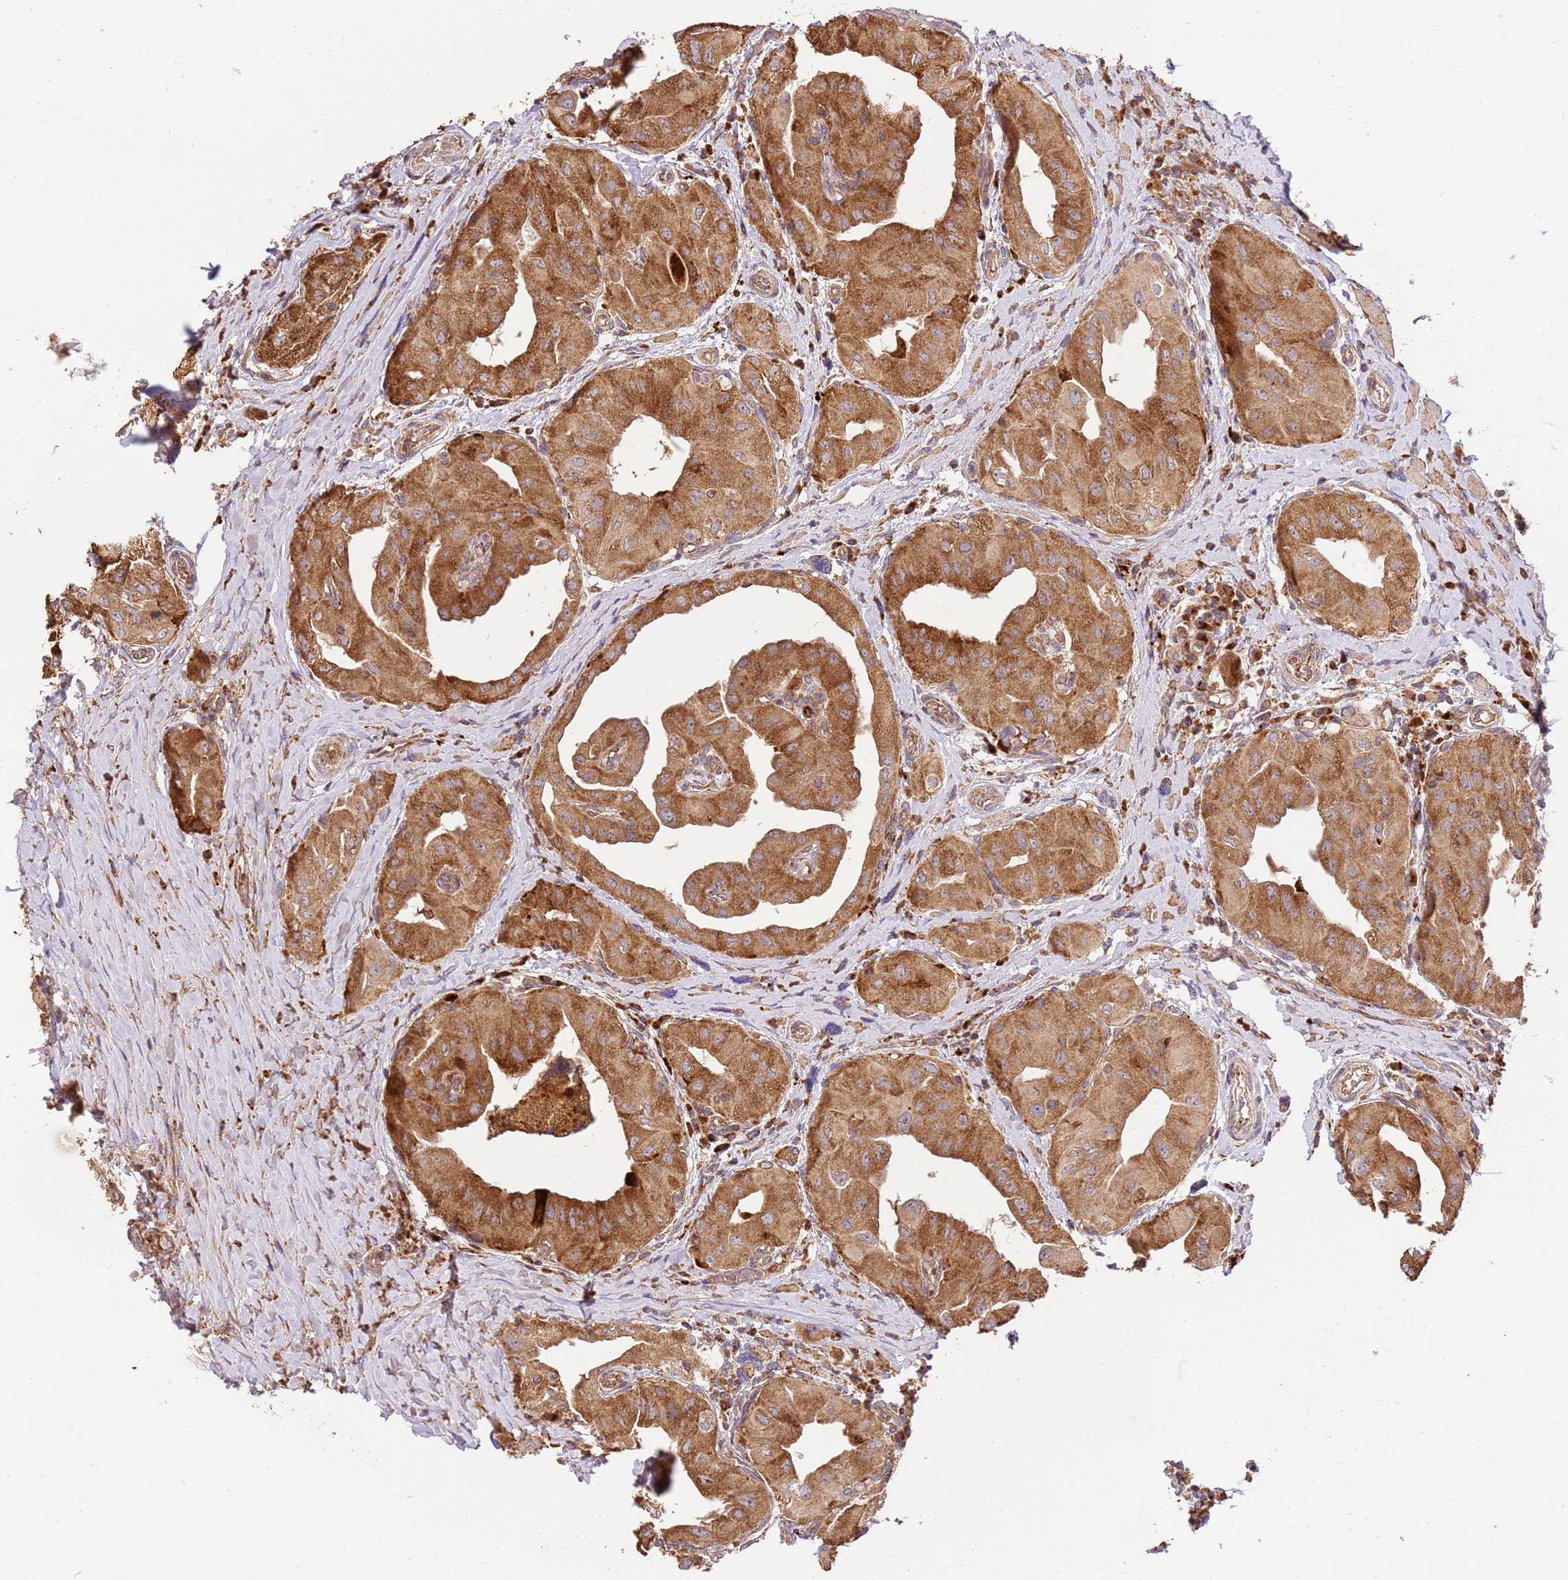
{"staining": {"intensity": "strong", "quantity": ">75%", "location": "cytoplasmic/membranous"}, "tissue": "thyroid cancer", "cell_type": "Tumor cells", "image_type": "cancer", "snomed": [{"axis": "morphology", "description": "Papillary adenocarcinoma, NOS"}, {"axis": "topography", "description": "Thyroid gland"}], "caption": "Protein expression analysis of human thyroid cancer reveals strong cytoplasmic/membranous staining in approximately >75% of tumor cells.", "gene": "SPATA2L", "patient": {"sex": "female", "age": 59}}